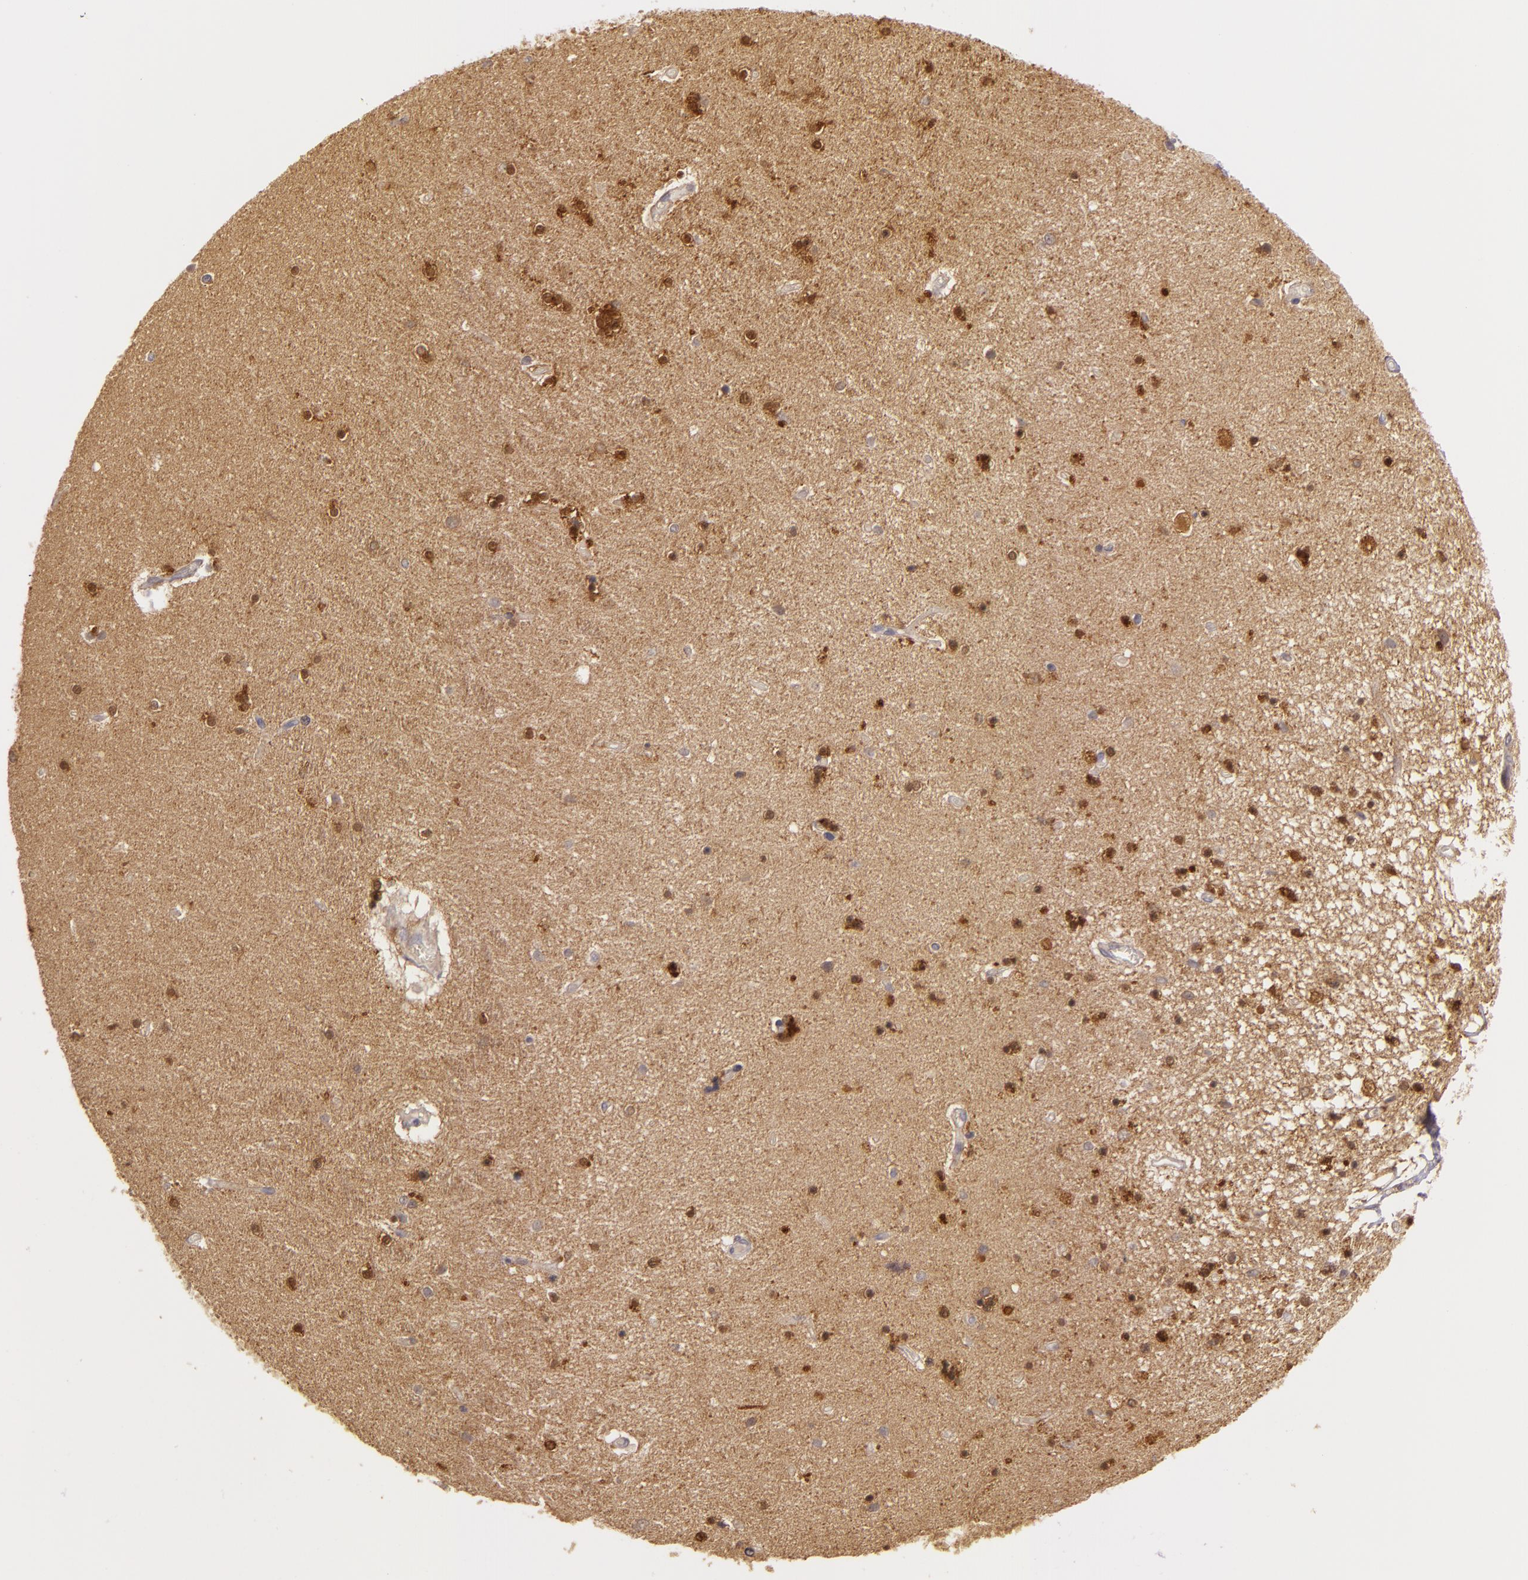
{"staining": {"intensity": "moderate", "quantity": "25%-75%", "location": "cytoplasmic/membranous,nuclear"}, "tissue": "hippocampus", "cell_type": "Glial cells", "image_type": "normal", "snomed": [{"axis": "morphology", "description": "Normal tissue, NOS"}, {"axis": "topography", "description": "Hippocampus"}], "caption": "Human hippocampus stained with a brown dye displays moderate cytoplasmic/membranous,nuclear positive staining in approximately 25%-75% of glial cells.", "gene": "PPP1R3F", "patient": {"sex": "female", "age": 54}}